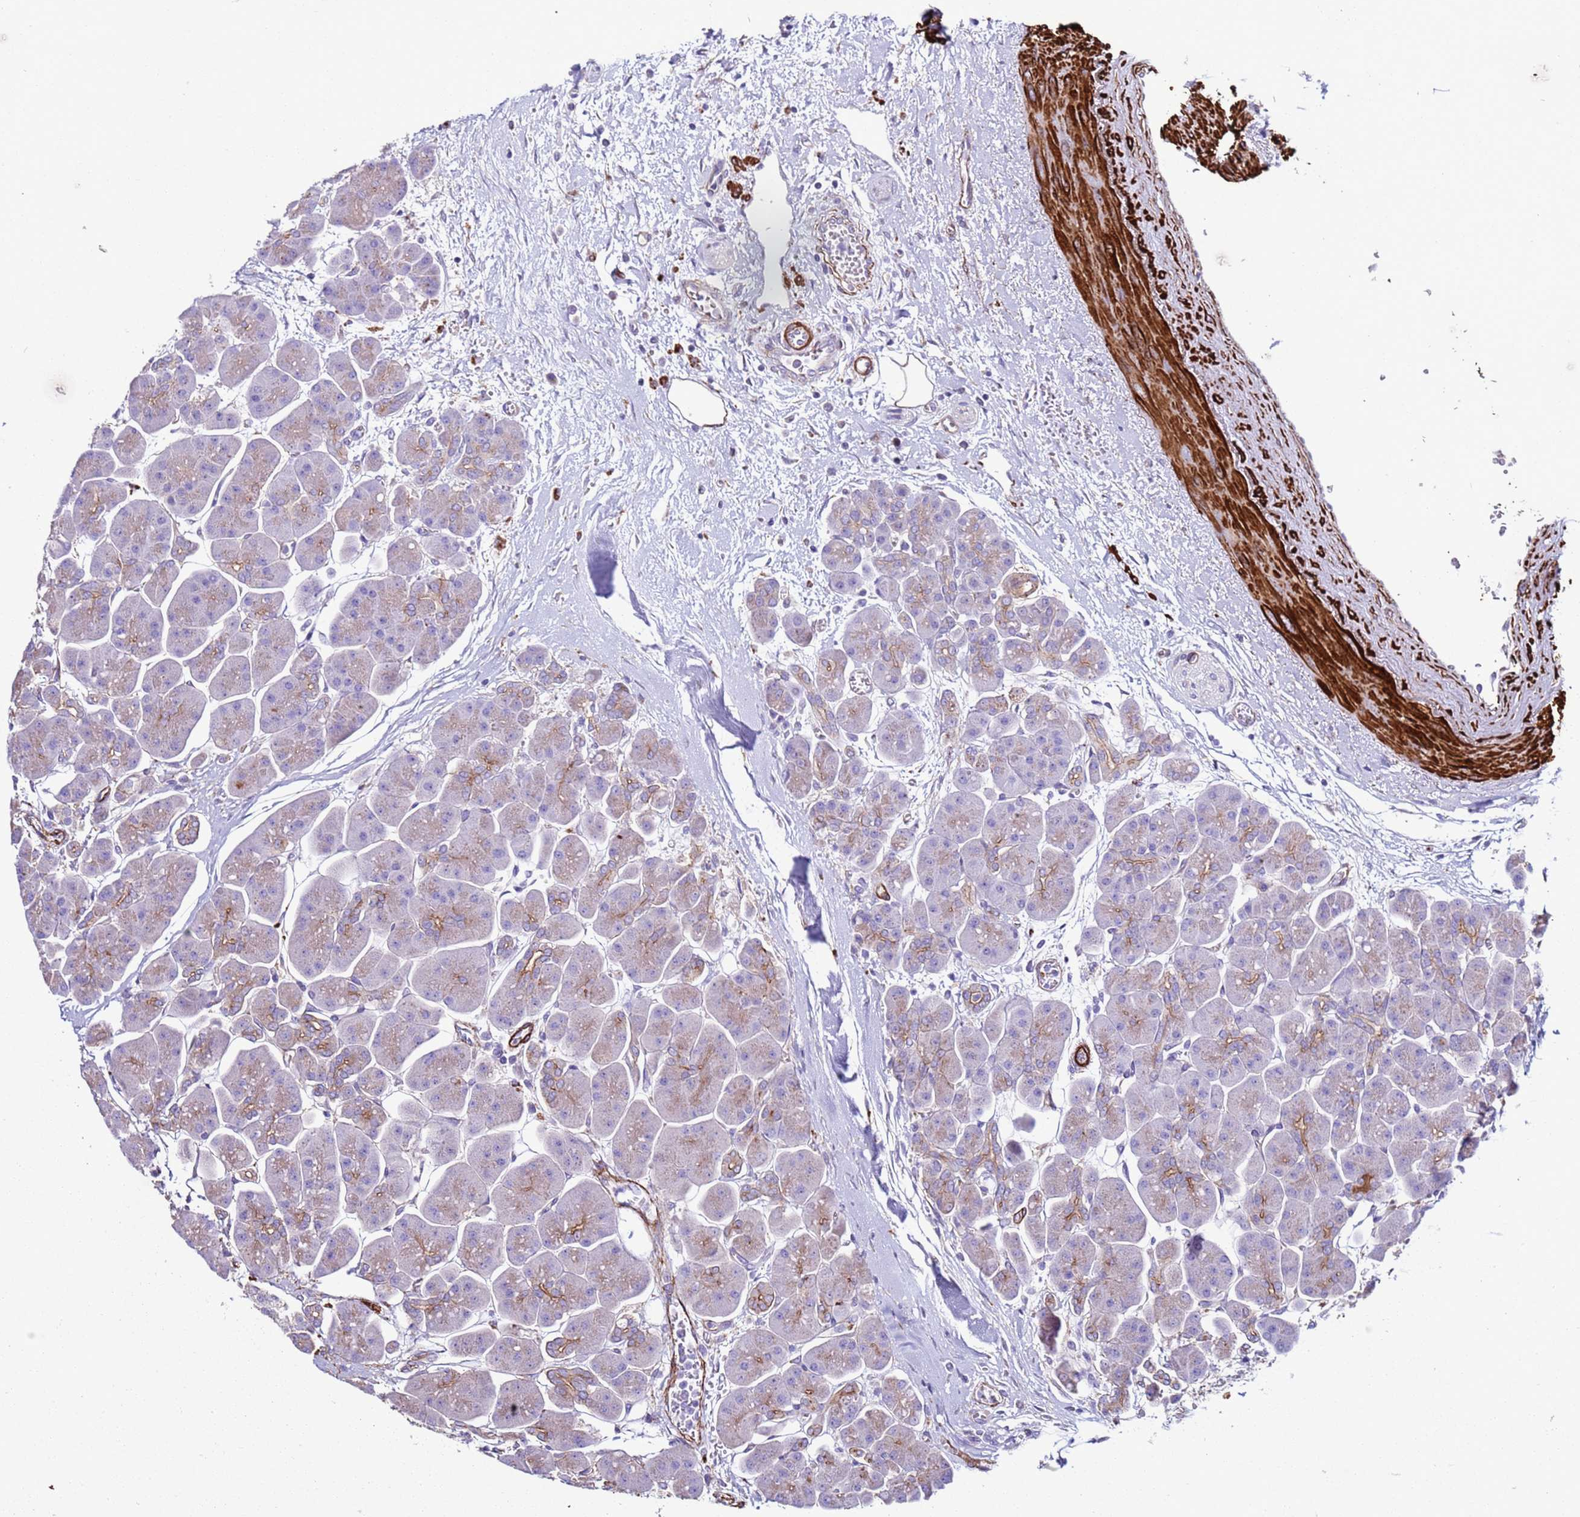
{"staining": {"intensity": "moderate", "quantity": "25%-75%", "location": "cytoplasmic/membranous"}, "tissue": "pancreas", "cell_type": "Exocrine glandular cells", "image_type": "normal", "snomed": [{"axis": "morphology", "description": "Normal tissue, NOS"}, {"axis": "topography", "description": "Pancreas"}], "caption": "Immunohistochemistry histopathology image of unremarkable human pancreas stained for a protein (brown), which displays medium levels of moderate cytoplasmic/membranous staining in approximately 25%-75% of exocrine glandular cells.", "gene": "RABL2A", "patient": {"sex": "male", "age": 66}}